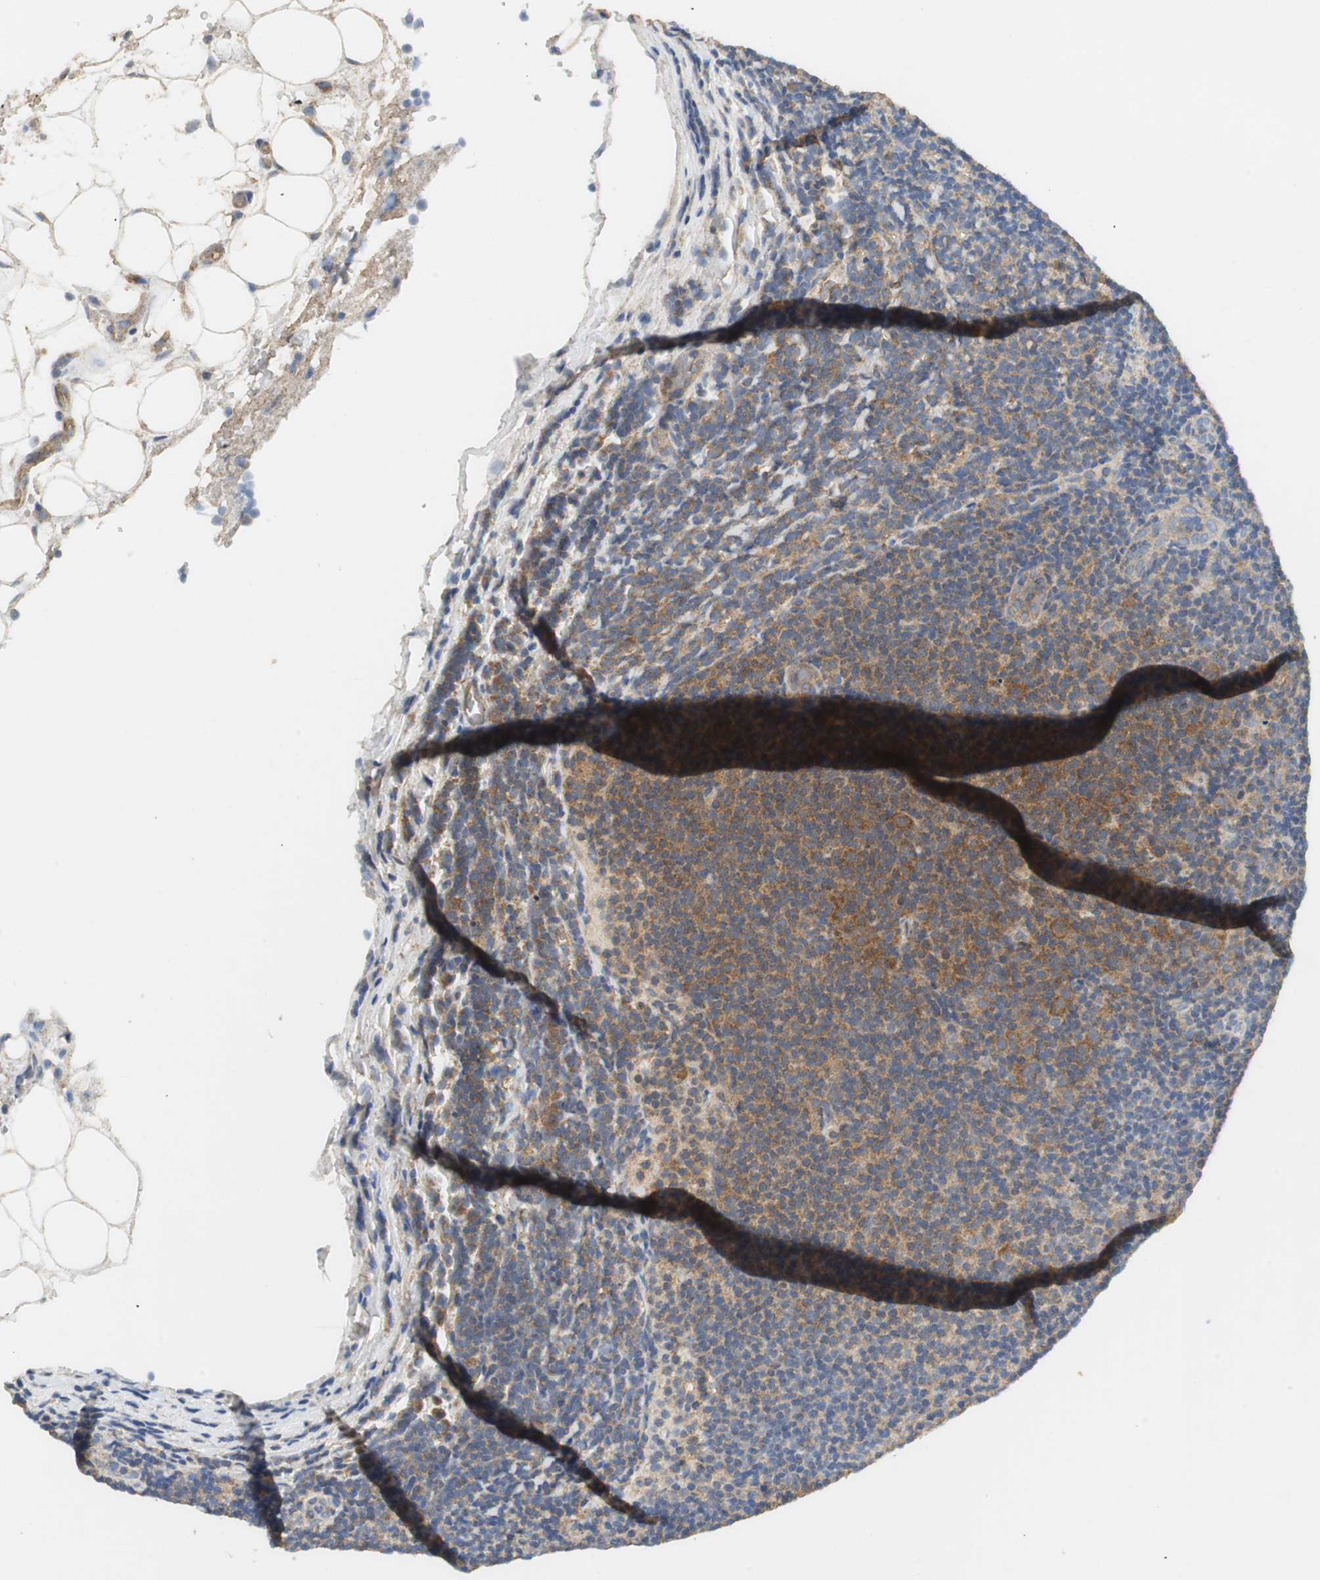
{"staining": {"intensity": "moderate", "quantity": ">75%", "location": "cytoplasmic/membranous"}, "tissue": "lymphoma", "cell_type": "Tumor cells", "image_type": "cancer", "snomed": [{"axis": "morphology", "description": "Malignant lymphoma, non-Hodgkin's type, Low grade"}, {"axis": "topography", "description": "Lymph node"}], "caption": "Protein staining of malignant lymphoma, non-Hodgkin's type (low-grade) tissue shows moderate cytoplasmic/membranous positivity in approximately >75% of tumor cells.", "gene": "VBP1", "patient": {"sex": "male", "age": 83}}